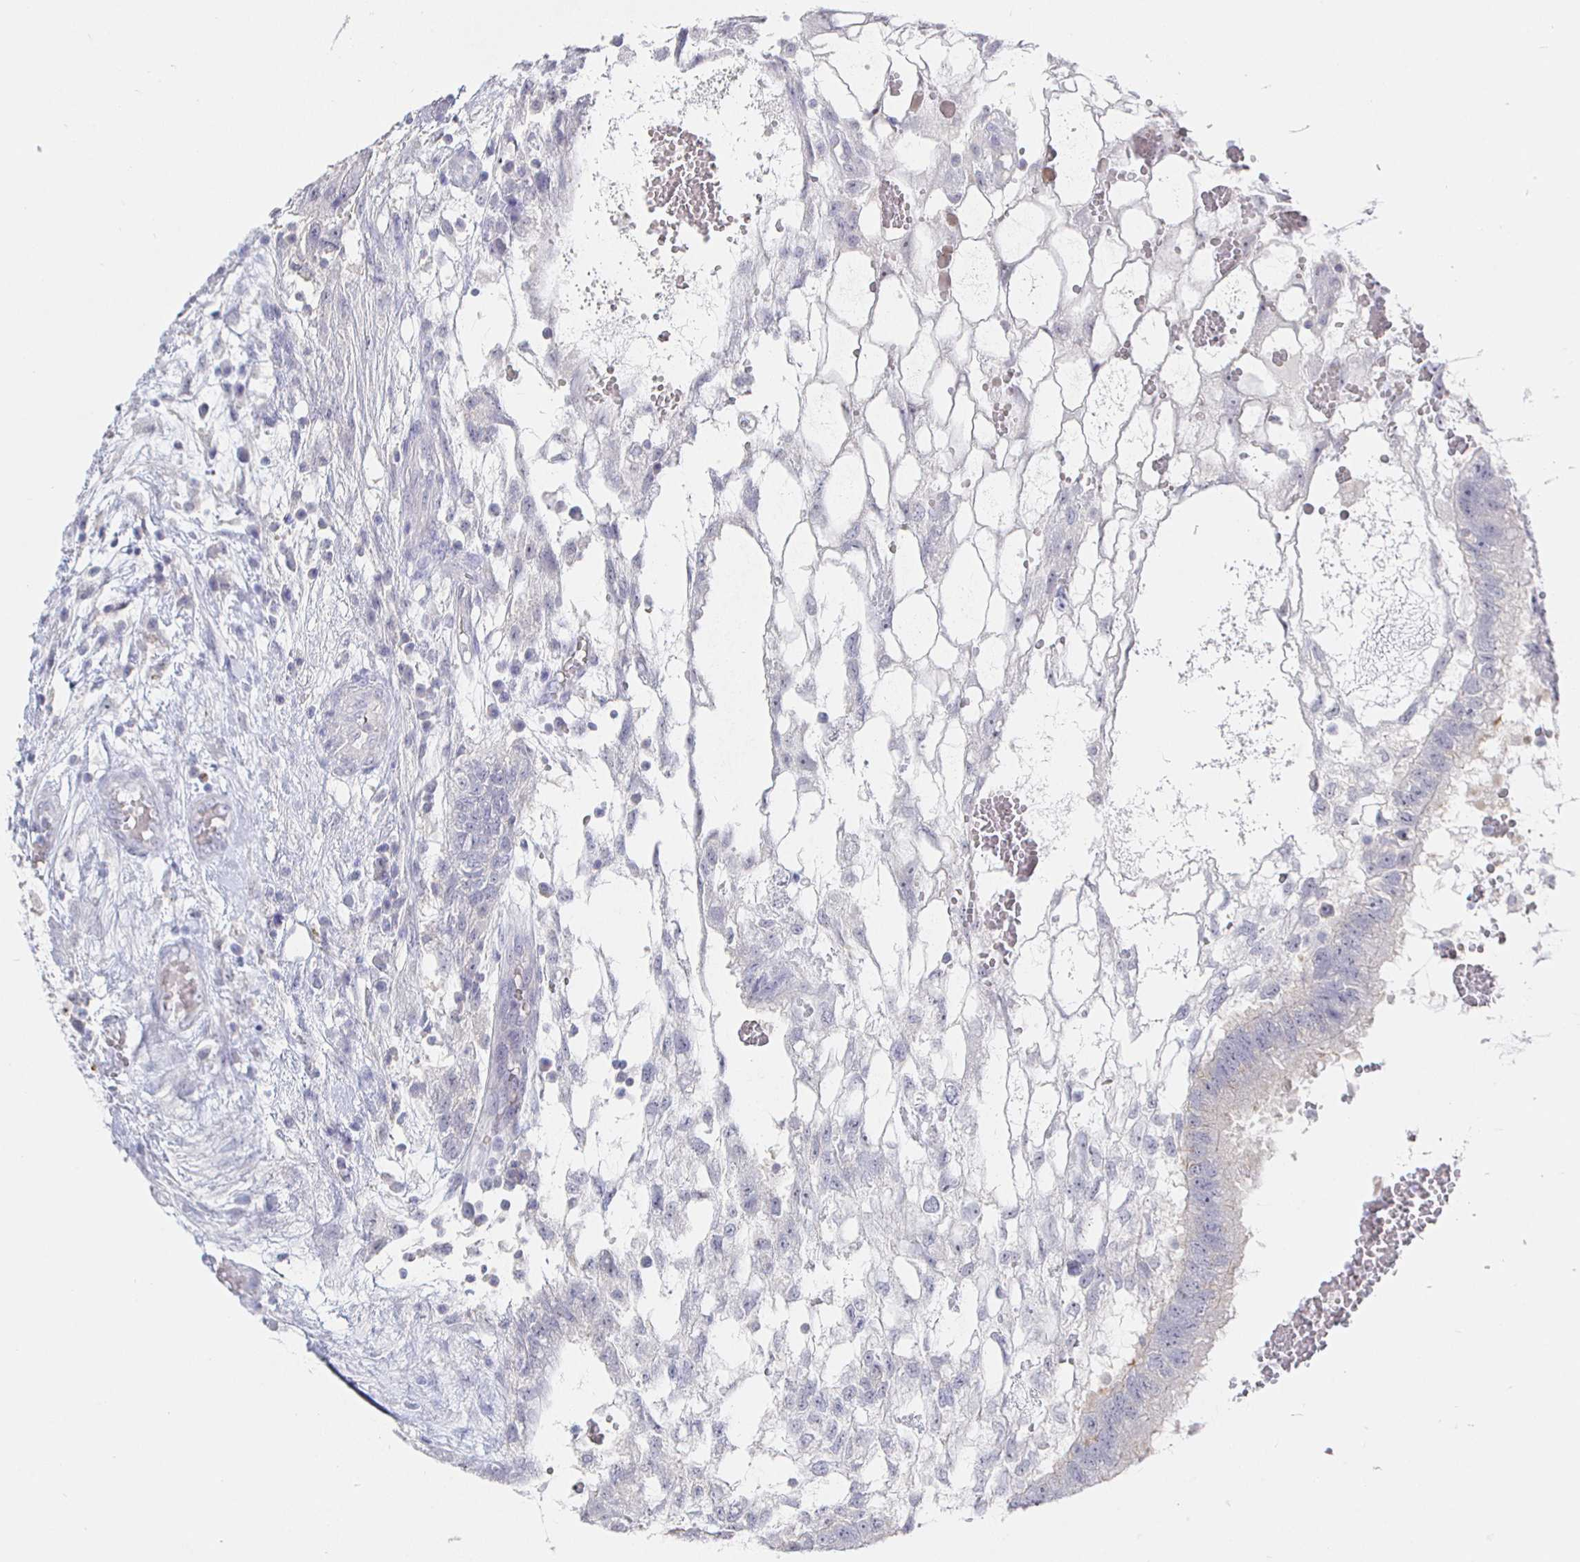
{"staining": {"intensity": "negative", "quantity": "none", "location": "none"}, "tissue": "testis cancer", "cell_type": "Tumor cells", "image_type": "cancer", "snomed": [{"axis": "morphology", "description": "Normal tissue, NOS"}, {"axis": "morphology", "description": "Carcinoma, Embryonal, NOS"}, {"axis": "topography", "description": "Testis"}], "caption": "Immunohistochemistry (IHC) of human embryonal carcinoma (testis) shows no staining in tumor cells.", "gene": "LRRC23", "patient": {"sex": "male", "age": 32}}